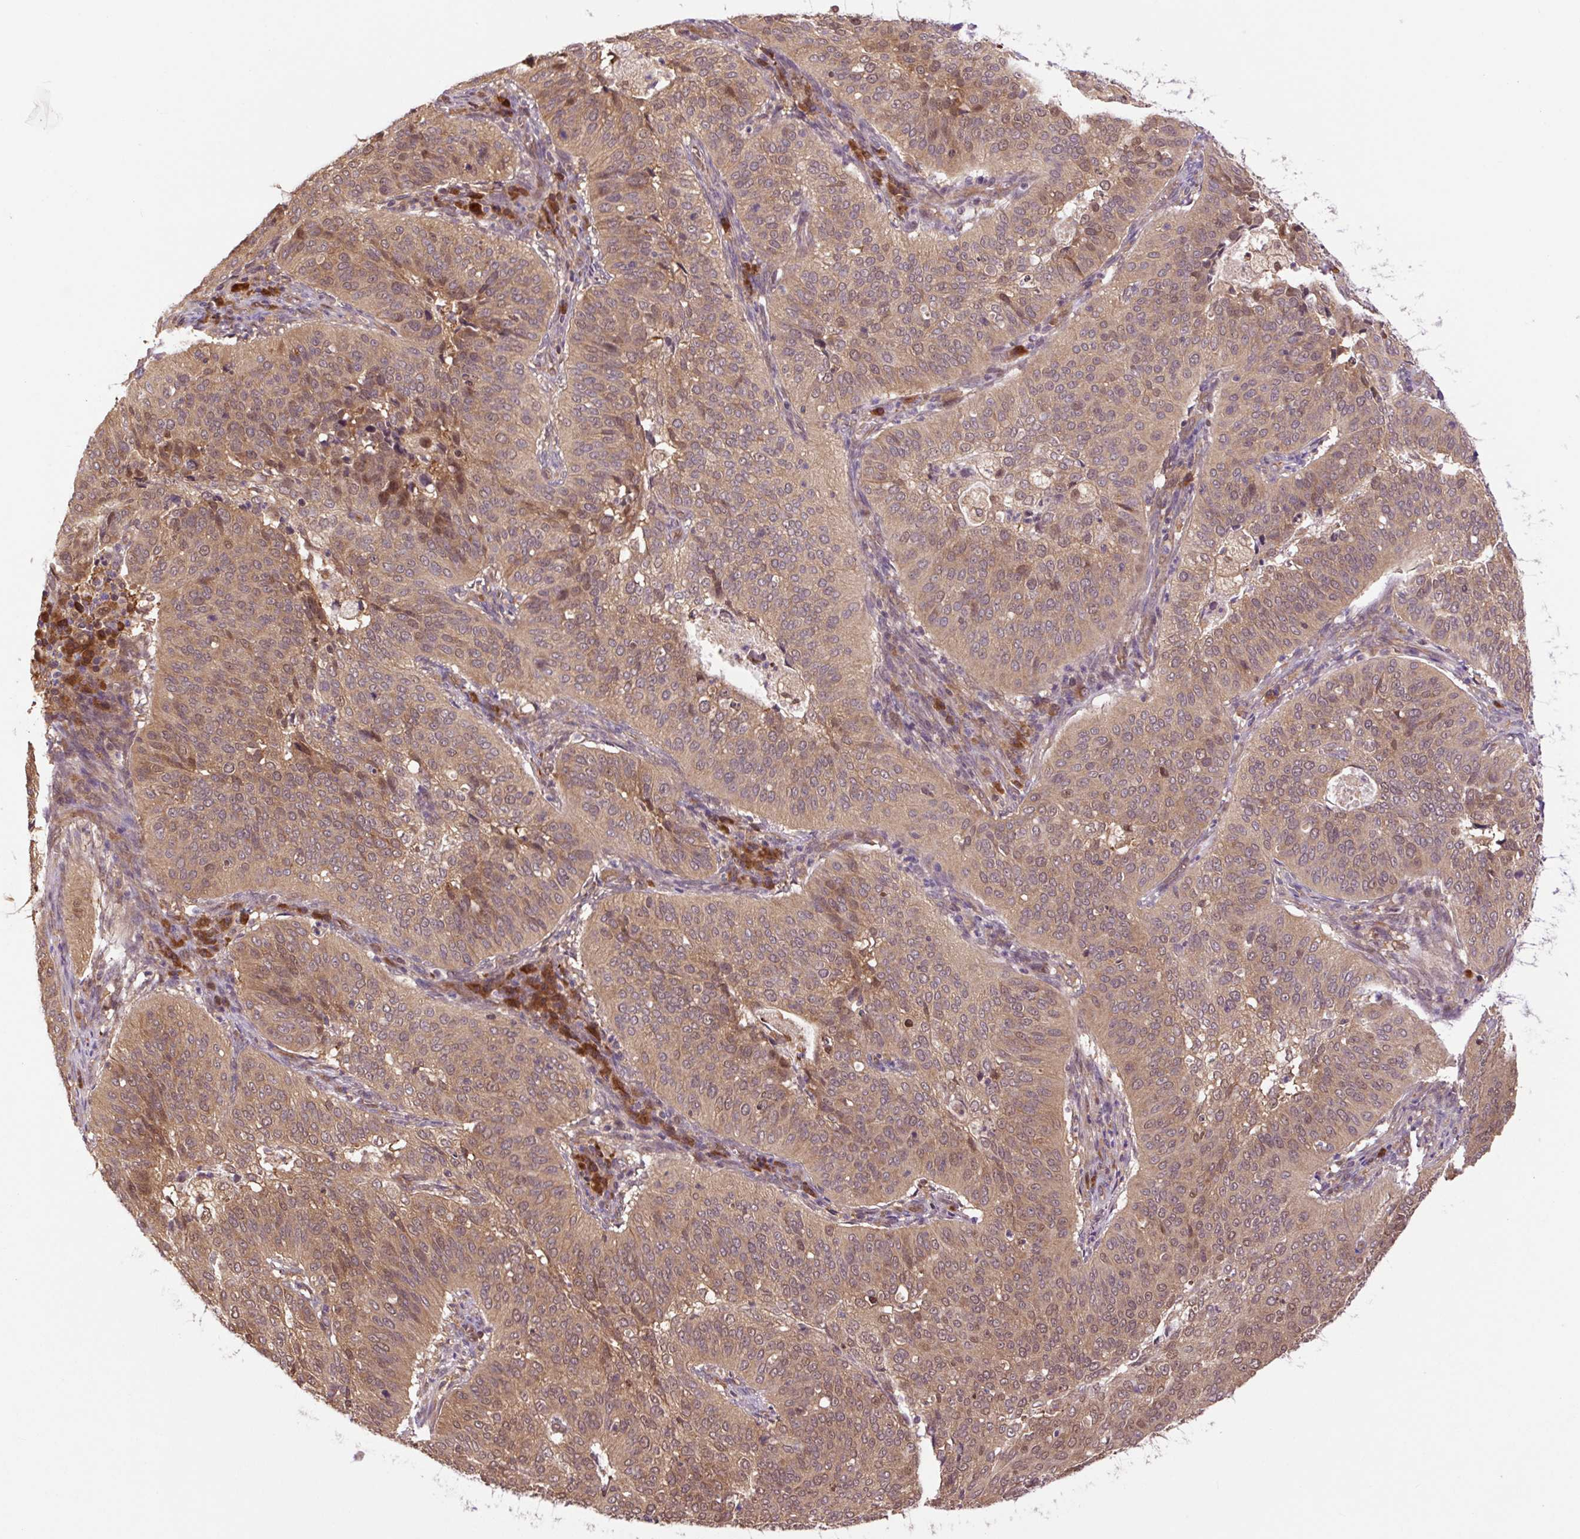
{"staining": {"intensity": "moderate", "quantity": ">75%", "location": "cytoplasmic/membranous,nuclear"}, "tissue": "cervical cancer", "cell_type": "Tumor cells", "image_type": "cancer", "snomed": [{"axis": "morphology", "description": "Normal tissue, NOS"}, {"axis": "morphology", "description": "Squamous cell carcinoma, NOS"}, {"axis": "topography", "description": "Cervix"}], "caption": "Tumor cells show medium levels of moderate cytoplasmic/membranous and nuclear expression in approximately >75% of cells in squamous cell carcinoma (cervical).", "gene": "TPT1", "patient": {"sex": "female", "age": 39}}